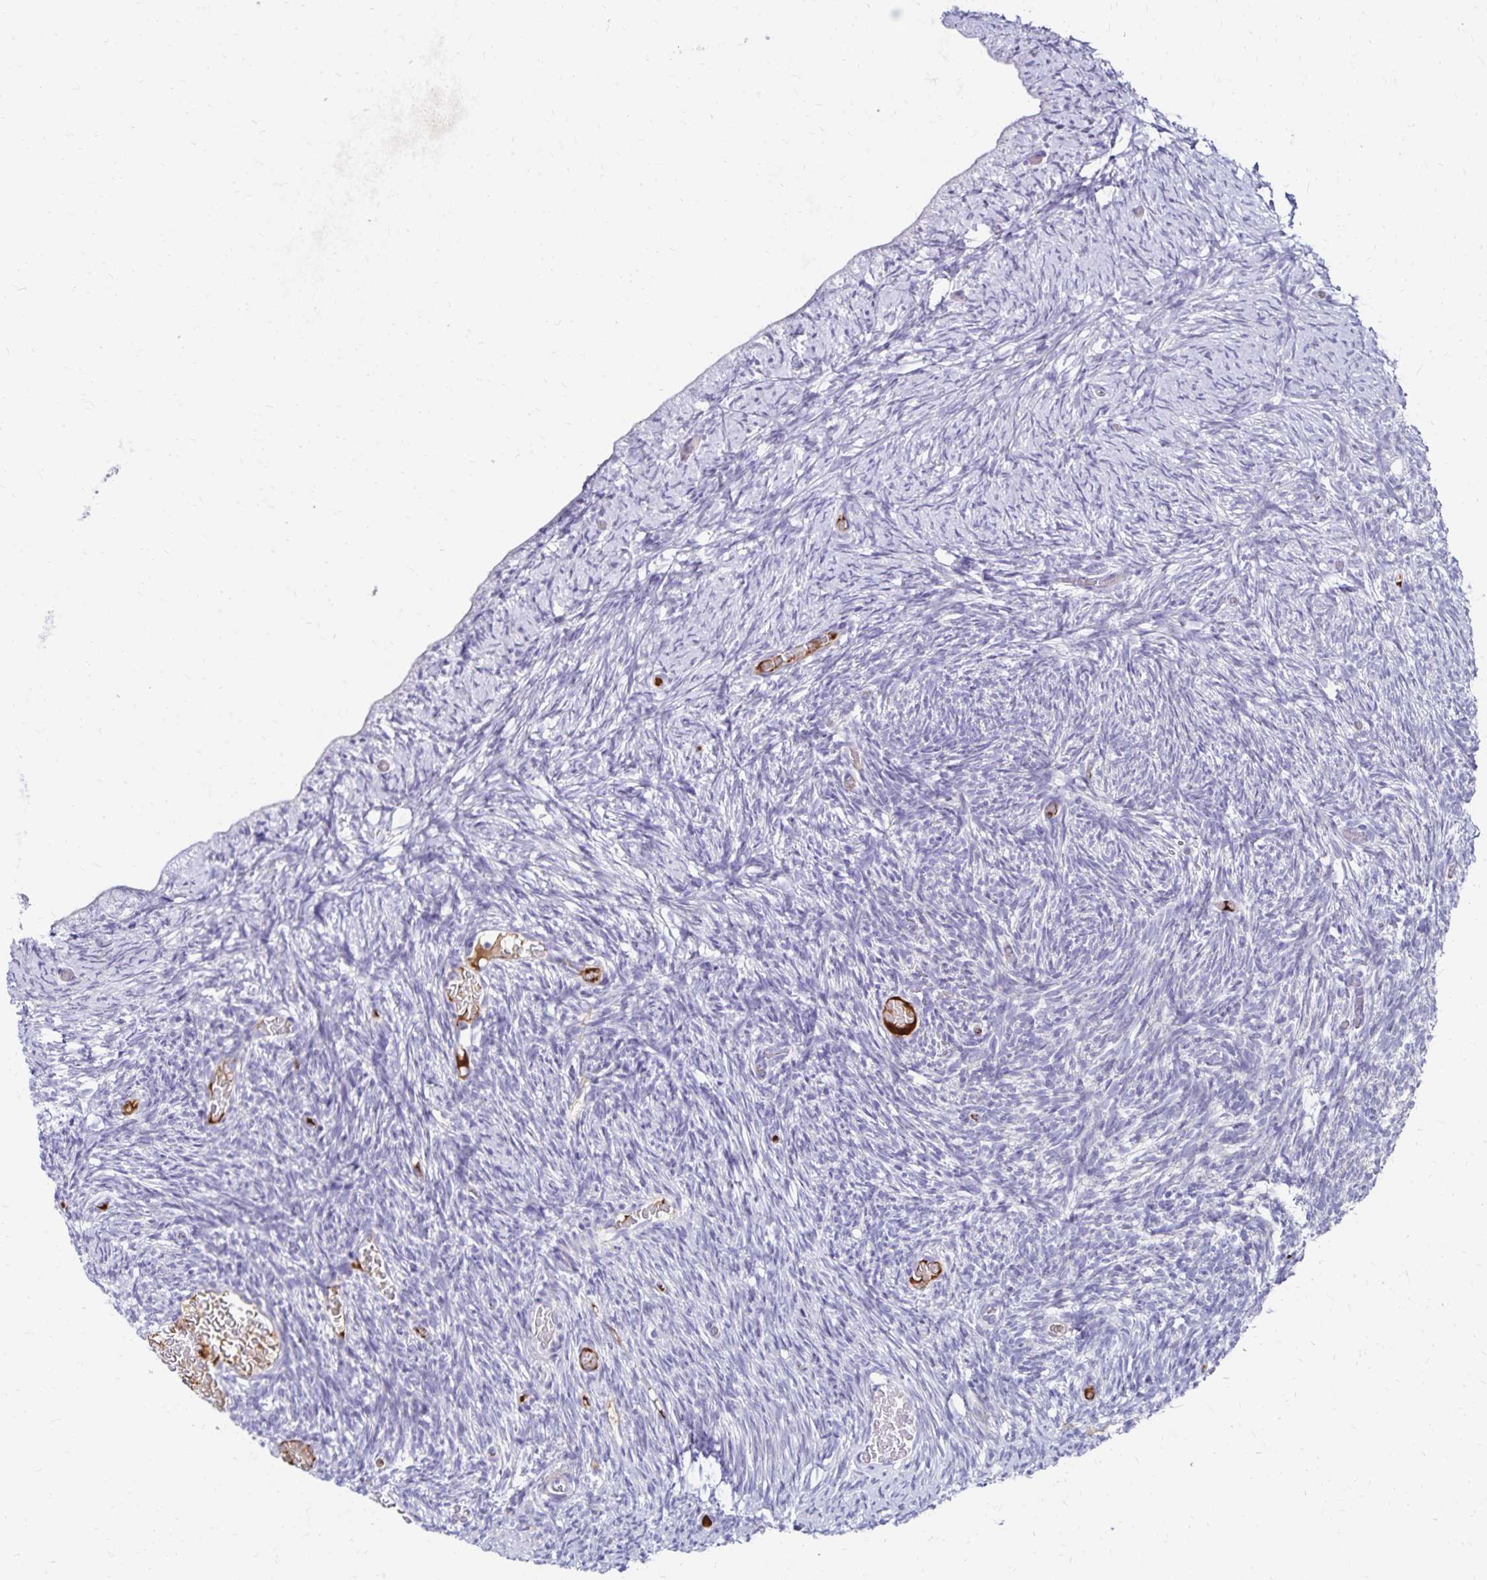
{"staining": {"intensity": "negative", "quantity": "none", "location": "none"}, "tissue": "ovary", "cell_type": "Ovarian stroma cells", "image_type": "normal", "snomed": [{"axis": "morphology", "description": "Normal tissue, NOS"}, {"axis": "topography", "description": "Ovary"}], "caption": "Immunohistochemistry image of benign human ovary stained for a protein (brown), which reveals no positivity in ovarian stroma cells.", "gene": "NECAP1", "patient": {"sex": "female", "age": 39}}